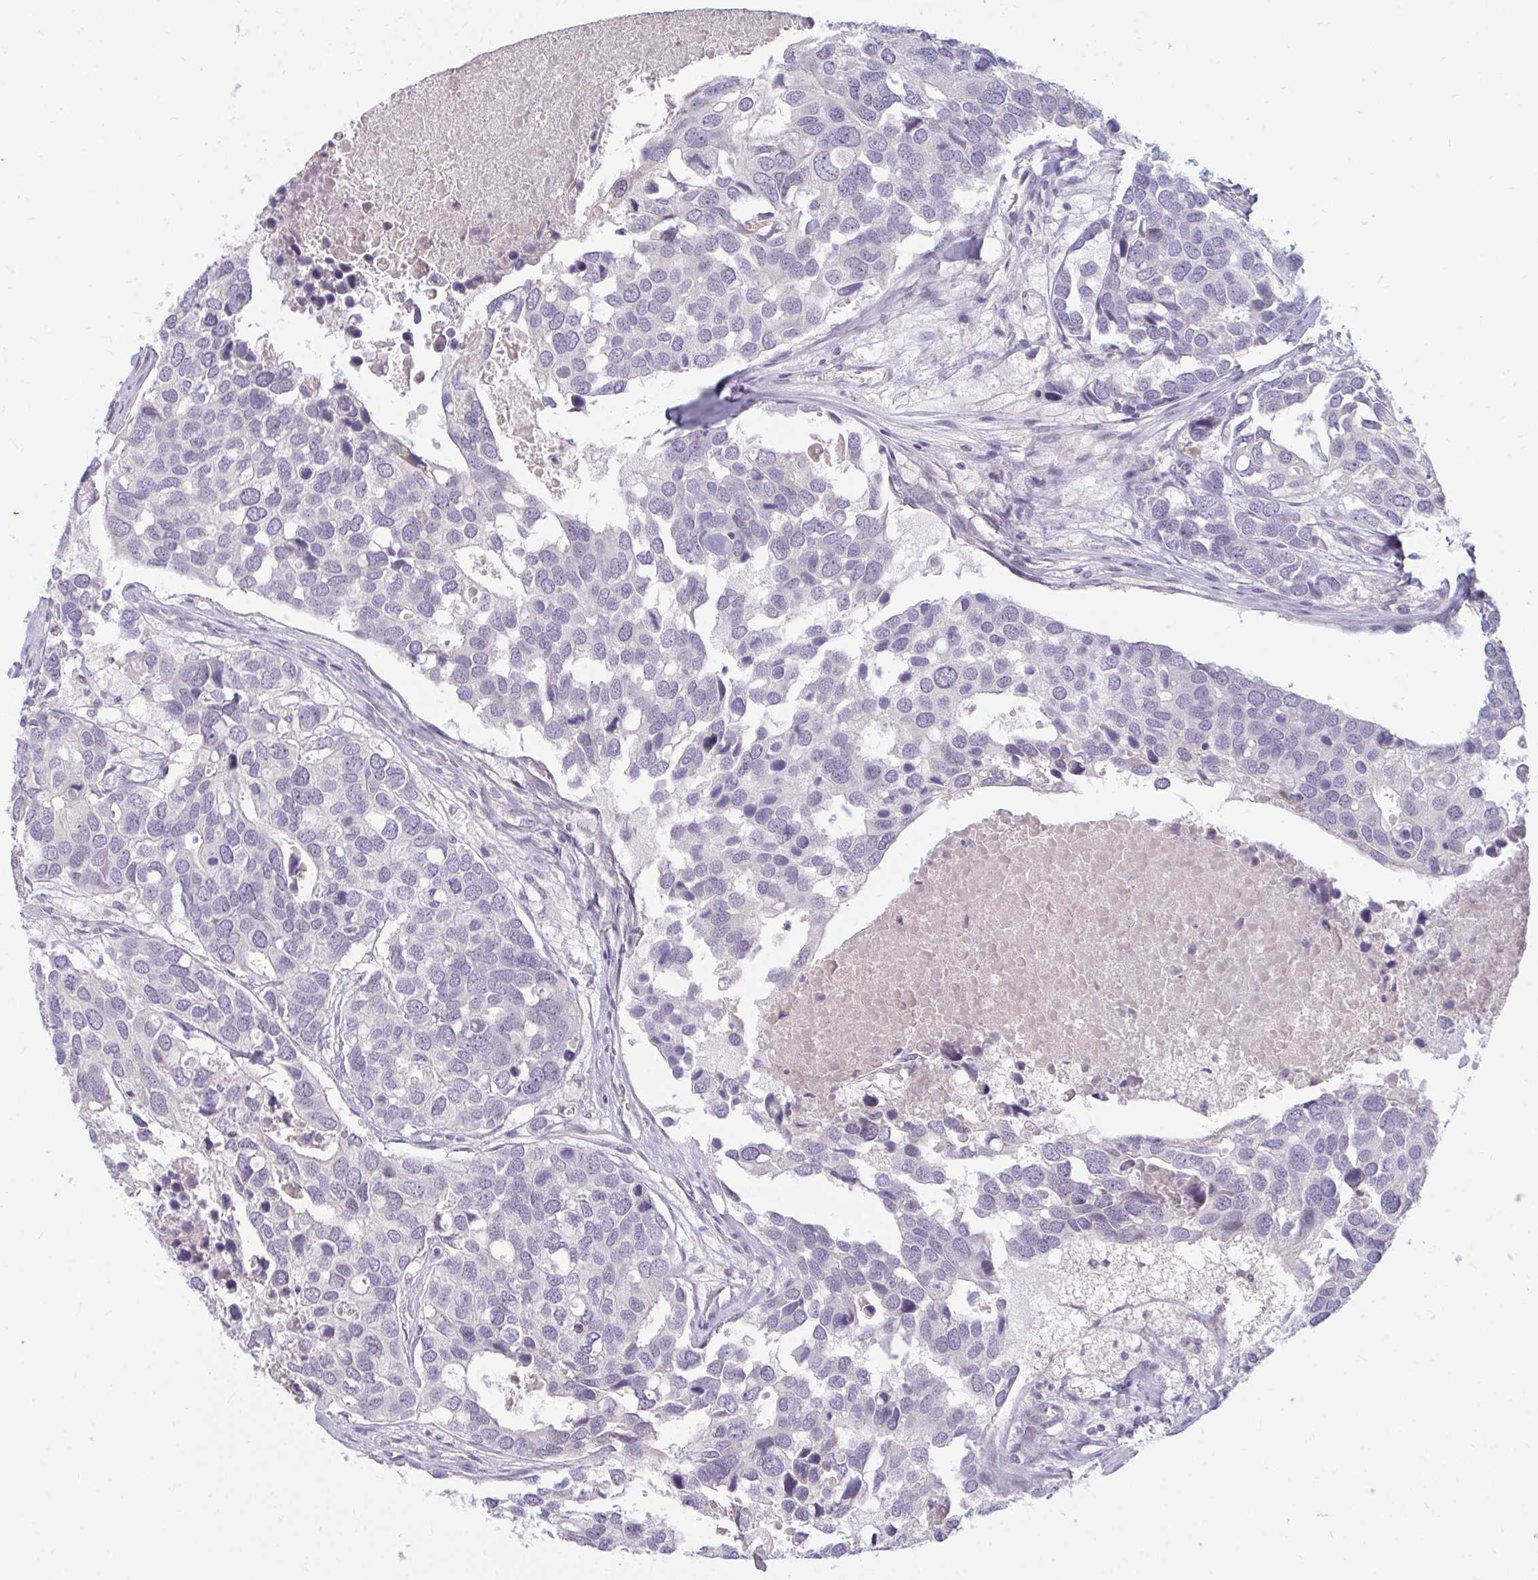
{"staining": {"intensity": "negative", "quantity": "none", "location": "none"}, "tissue": "breast cancer", "cell_type": "Tumor cells", "image_type": "cancer", "snomed": [{"axis": "morphology", "description": "Duct carcinoma"}, {"axis": "topography", "description": "Breast"}], "caption": "IHC of infiltrating ductal carcinoma (breast) demonstrates no positivity in tumor cells.", "gene": "RAB33A", "patient": {"sex": "female", "age": 83}}